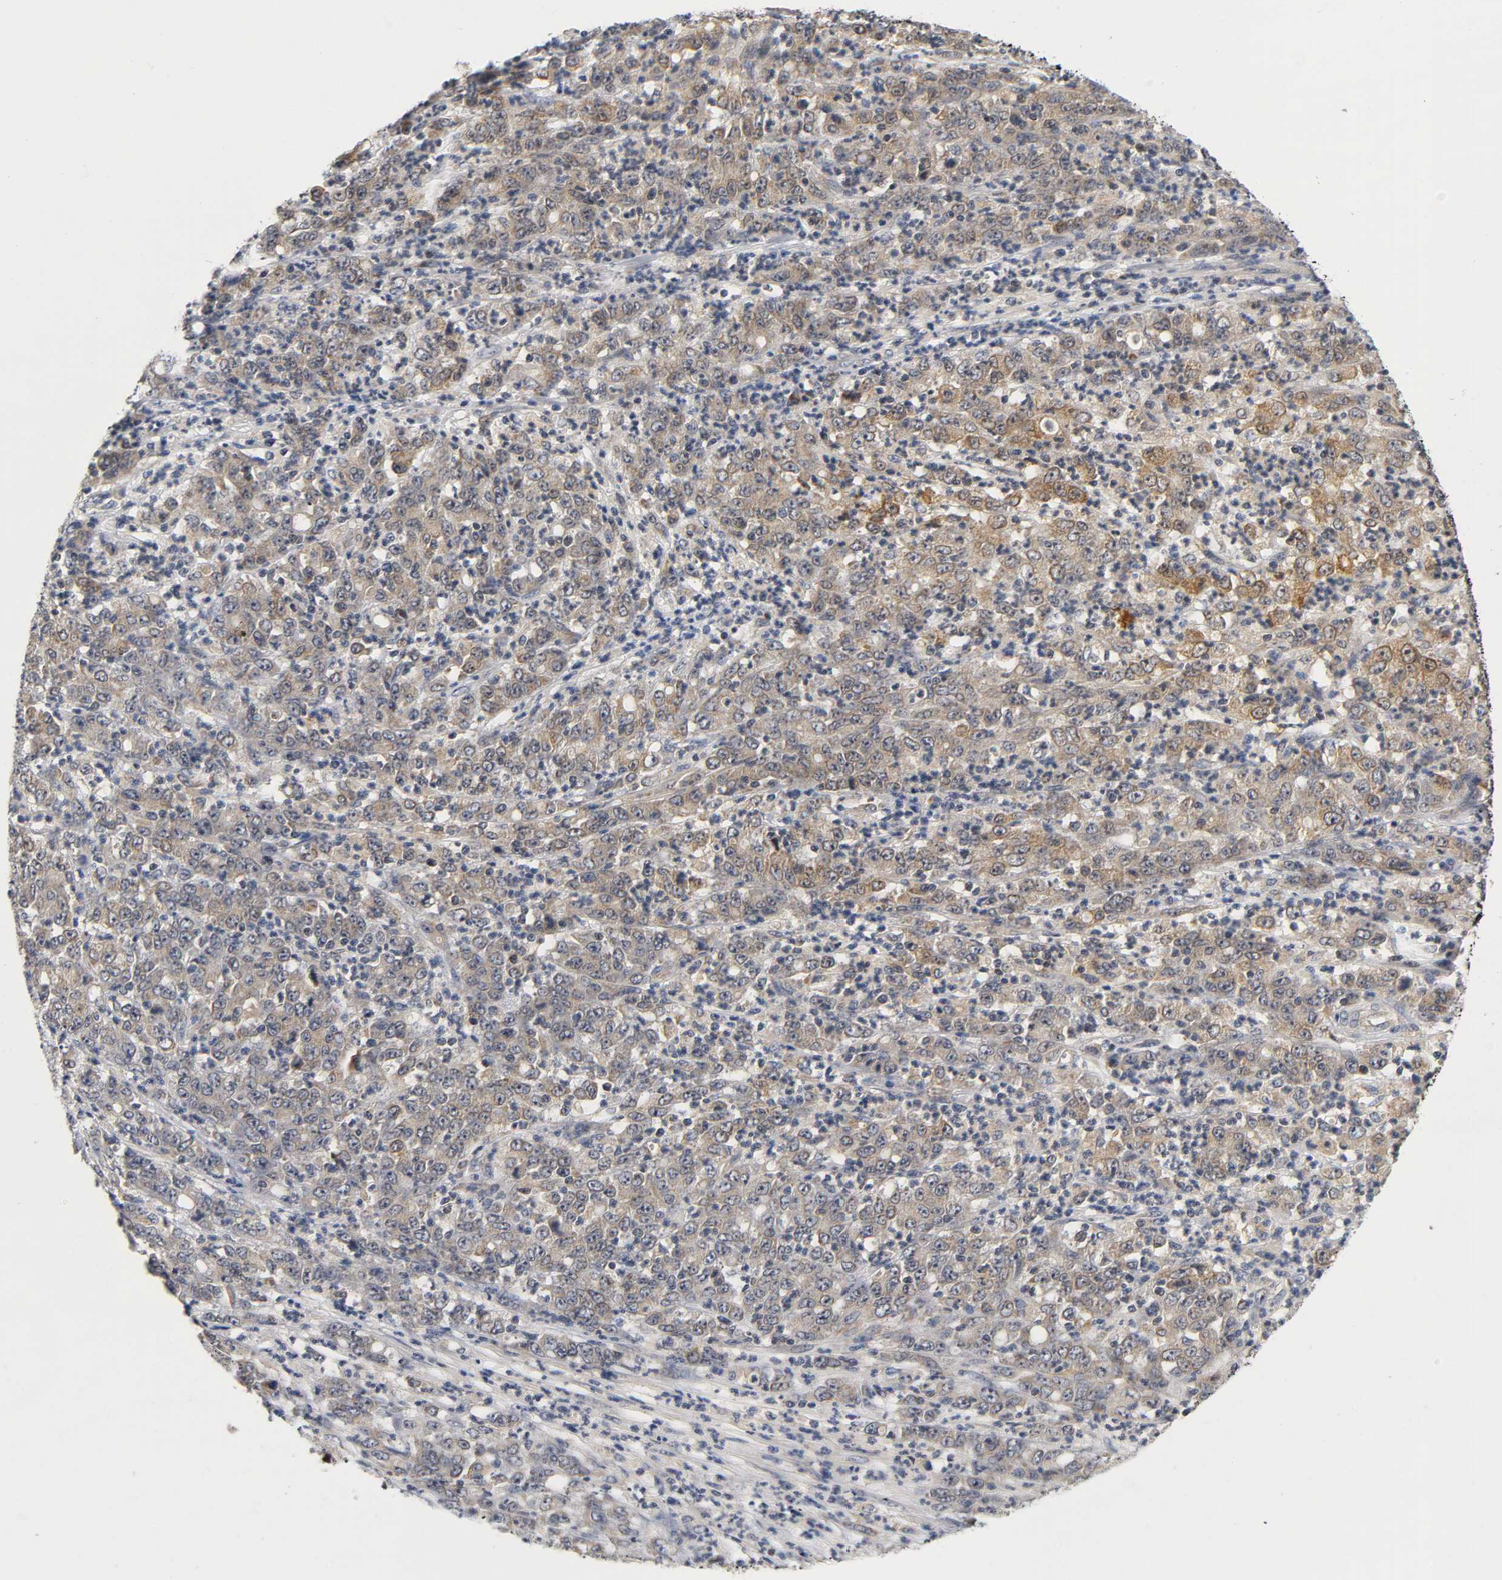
{"staining": {"intensity": "weak", "quantity": ">75%", "location": "cytoplasmic/membranous"}, "tissue": "stomach cancer", "cell_type": "Tumor cells", "image_type": "cancer", "snomed": [{"axis": "morphology", "description": "Adenocarcinoma, NOS"}, {"axis": "topography", "description": "Stomach, lower"}], "caption": "Immunohistochemistry (IHC) of stomach cancer (adenocarcinoma) exhibits low levels of weak cytoplasmic/membranous staining in approximately >75% of tumor cells.", "gene": "NRP1", "patient": {"sex": "female", "age": 71}}